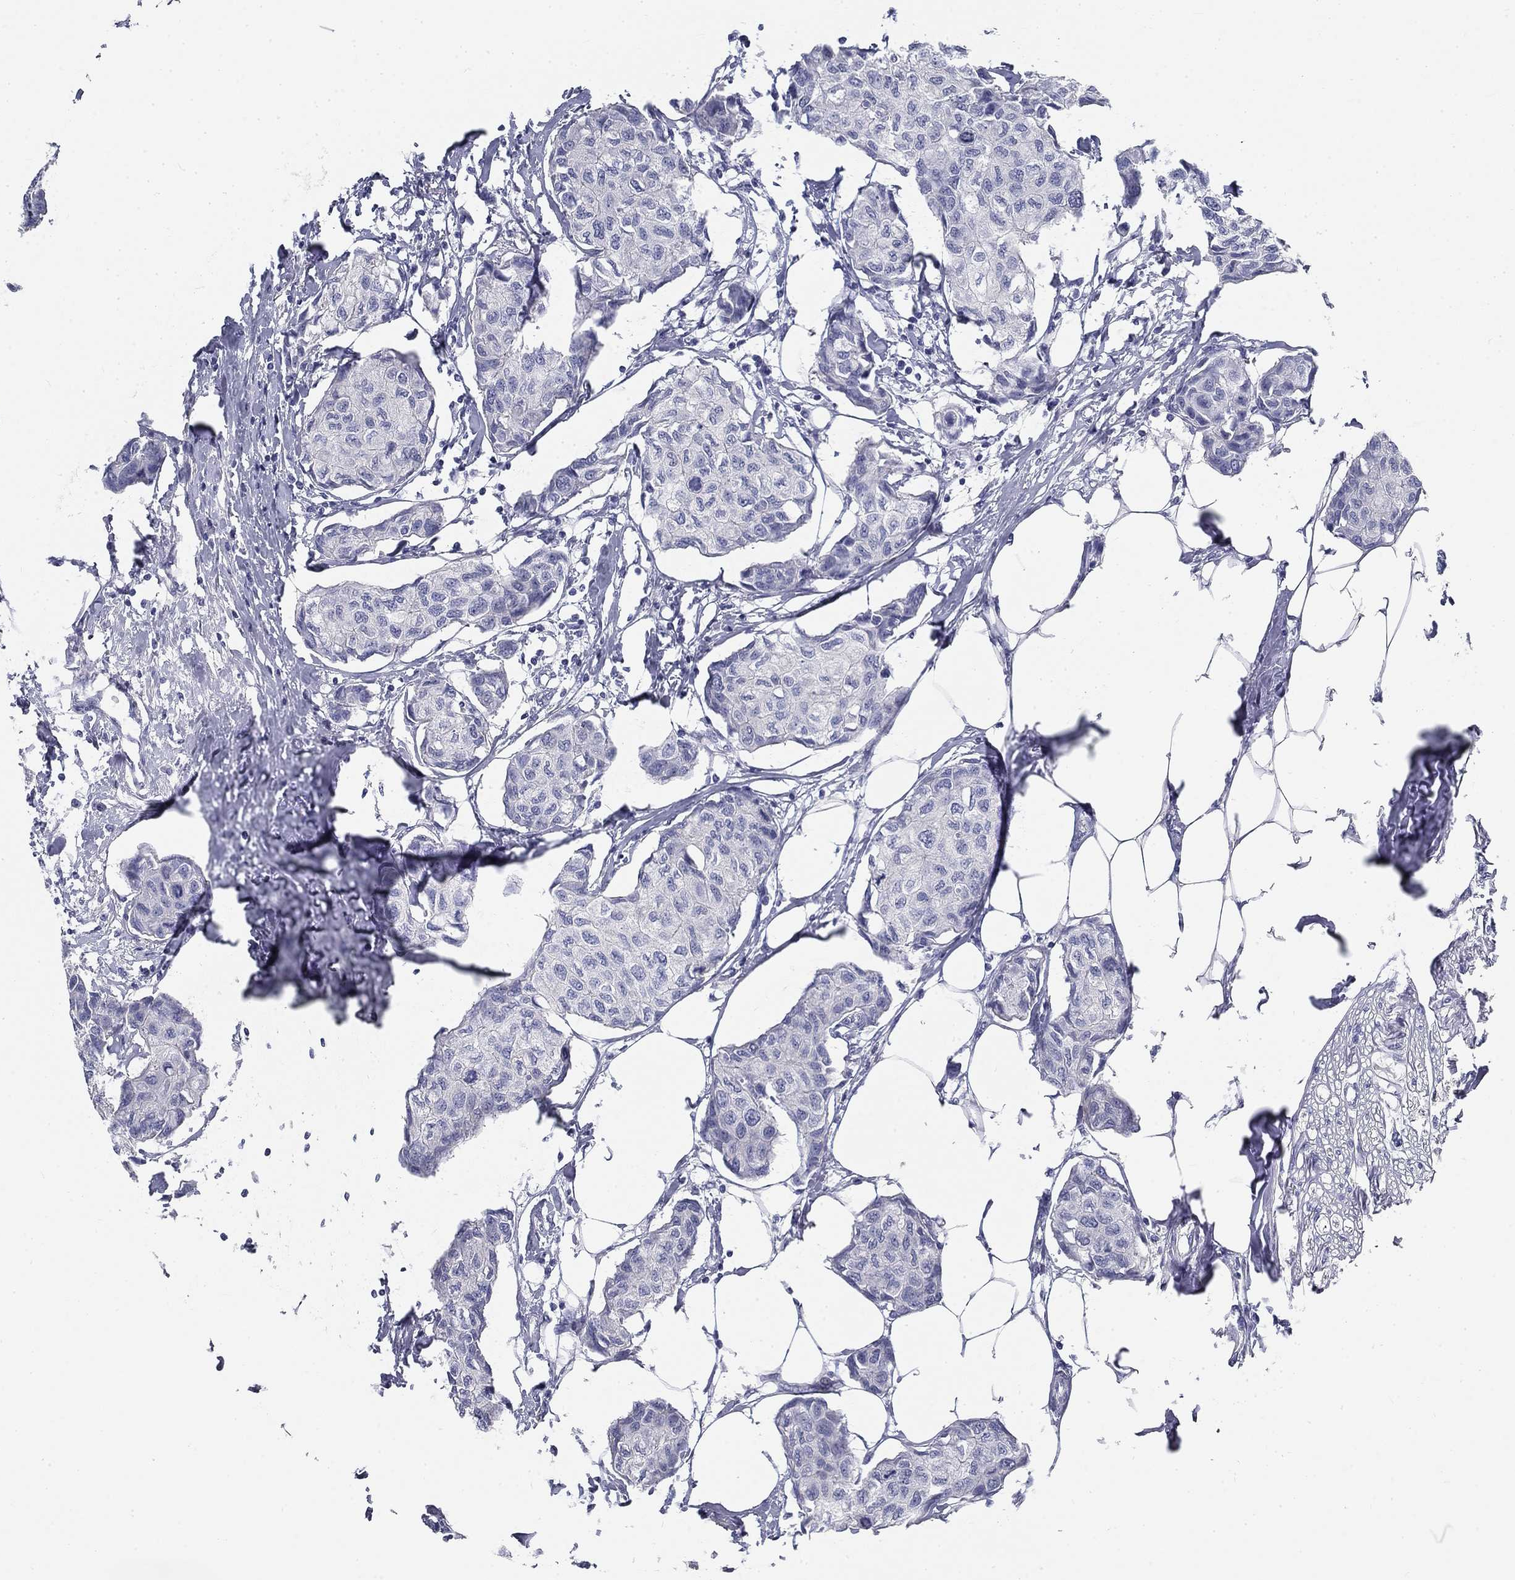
{"staining": {"intensity": "negative", "quantity": "none", "location": "none"}, "tissue": "breast cancer", "cell_type": "Tumor cells", "image_type": "cancer", "snomed": [{"axis": "morphology", "description": "Duct carcinoma"}, {"axis": "topography", "description": "Breast"}], "caption": "Human invasive ductal carcinoma (breast) stained for a protein using immunohistochemistry reveals no staining in tumor cells.", "gene": "GALNTL5", "patient": {"sex": "female", "age": 80}}